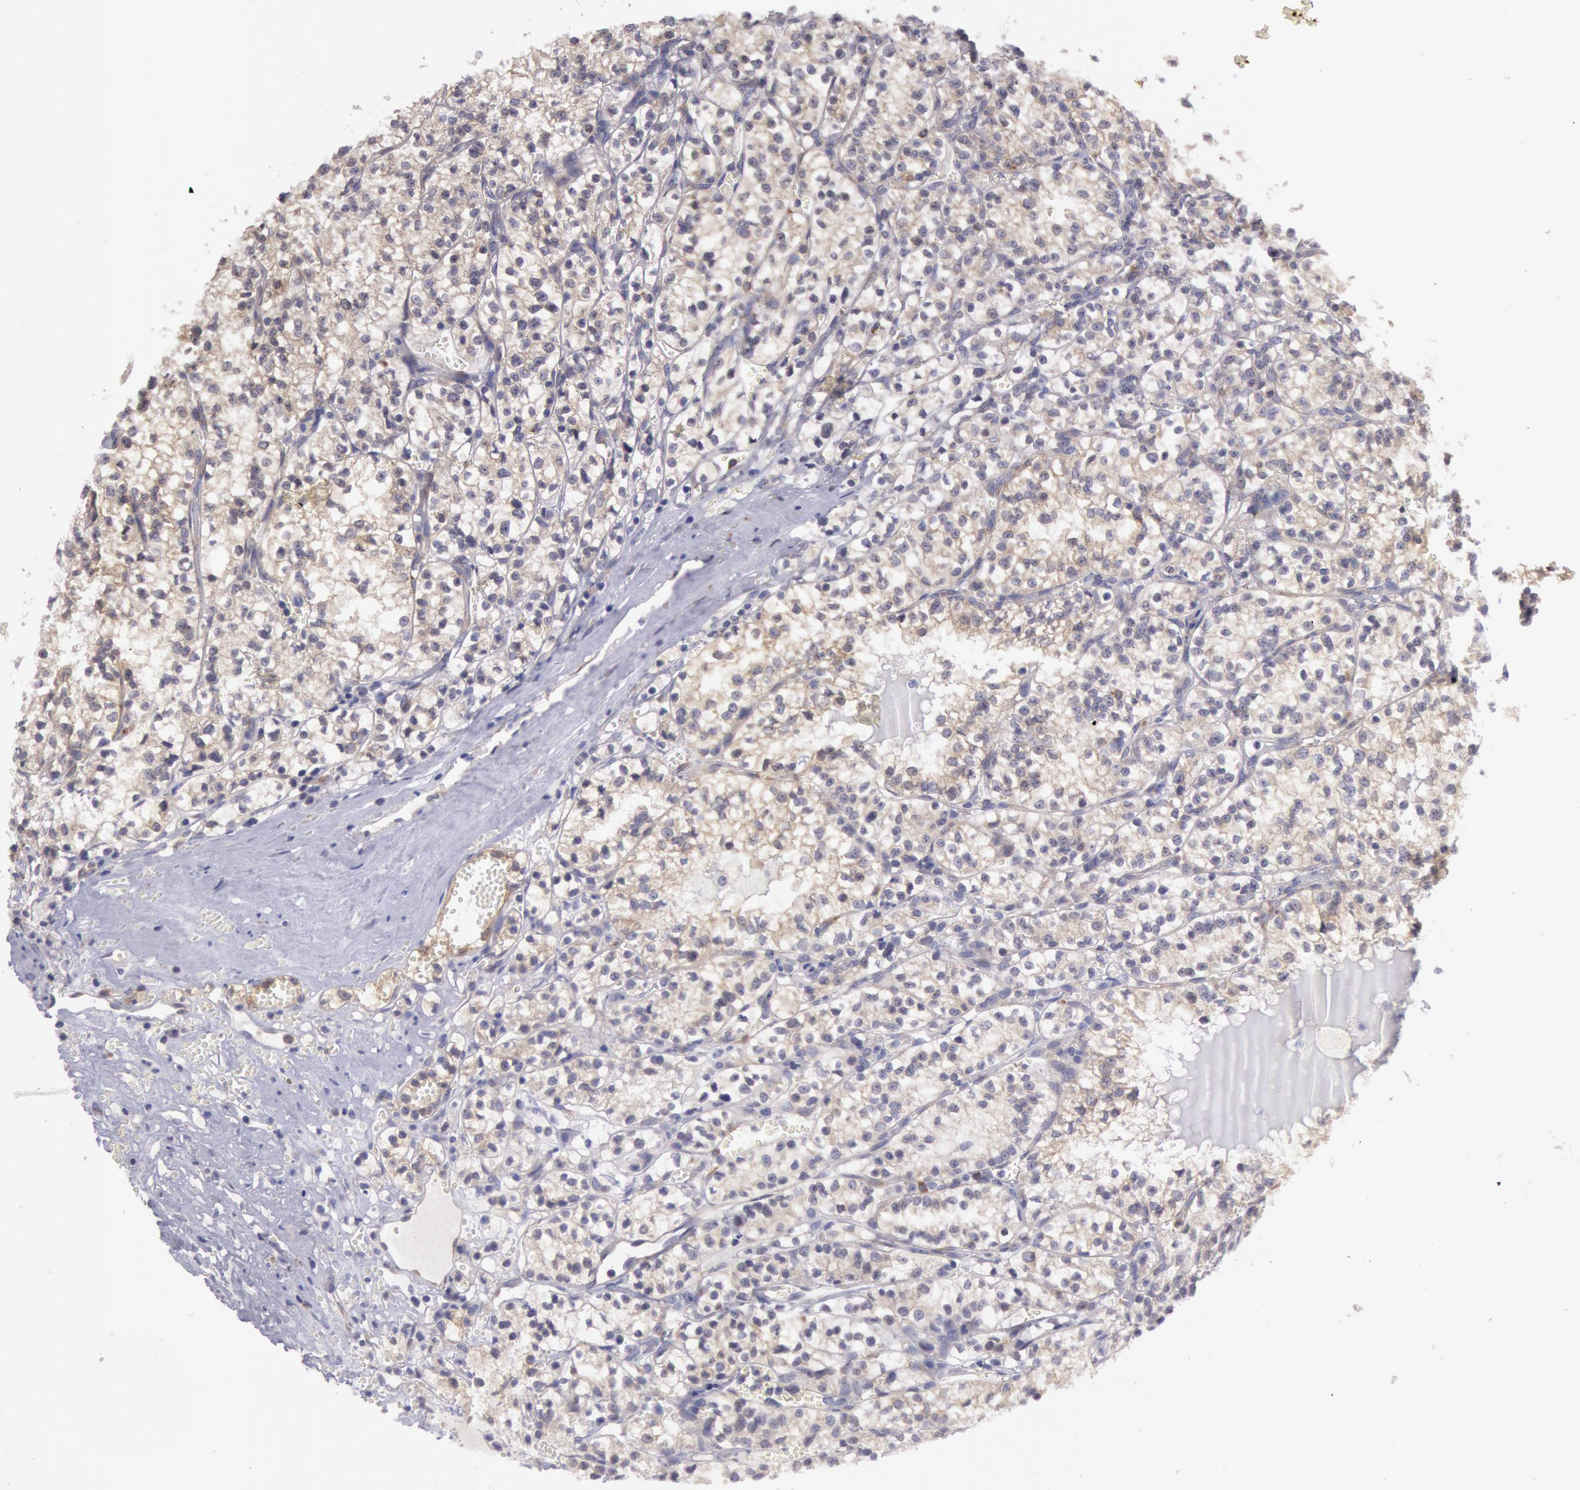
{"staining": {"intensity": "weak", "quantity": "25%-75%", "location": "cytoplasmic/membranous"}, "tissue": "renal cancer", "cell_type": "Tumor cells", "image_type": "cancer", "snomed": [{"axis": "morphology", "description": "Adenocarcinoma, NOS"}, {"axis": "topography", "description": "Kidney"}], "caption": "Protein analysis of adenocarcinoma (renal) tissue shows weak cytoplasmic/membranous positivity in approximately 25%-75% of tumor cells.", "gene": "NMT2", "patient": {"sex": "male", "age": 61}}